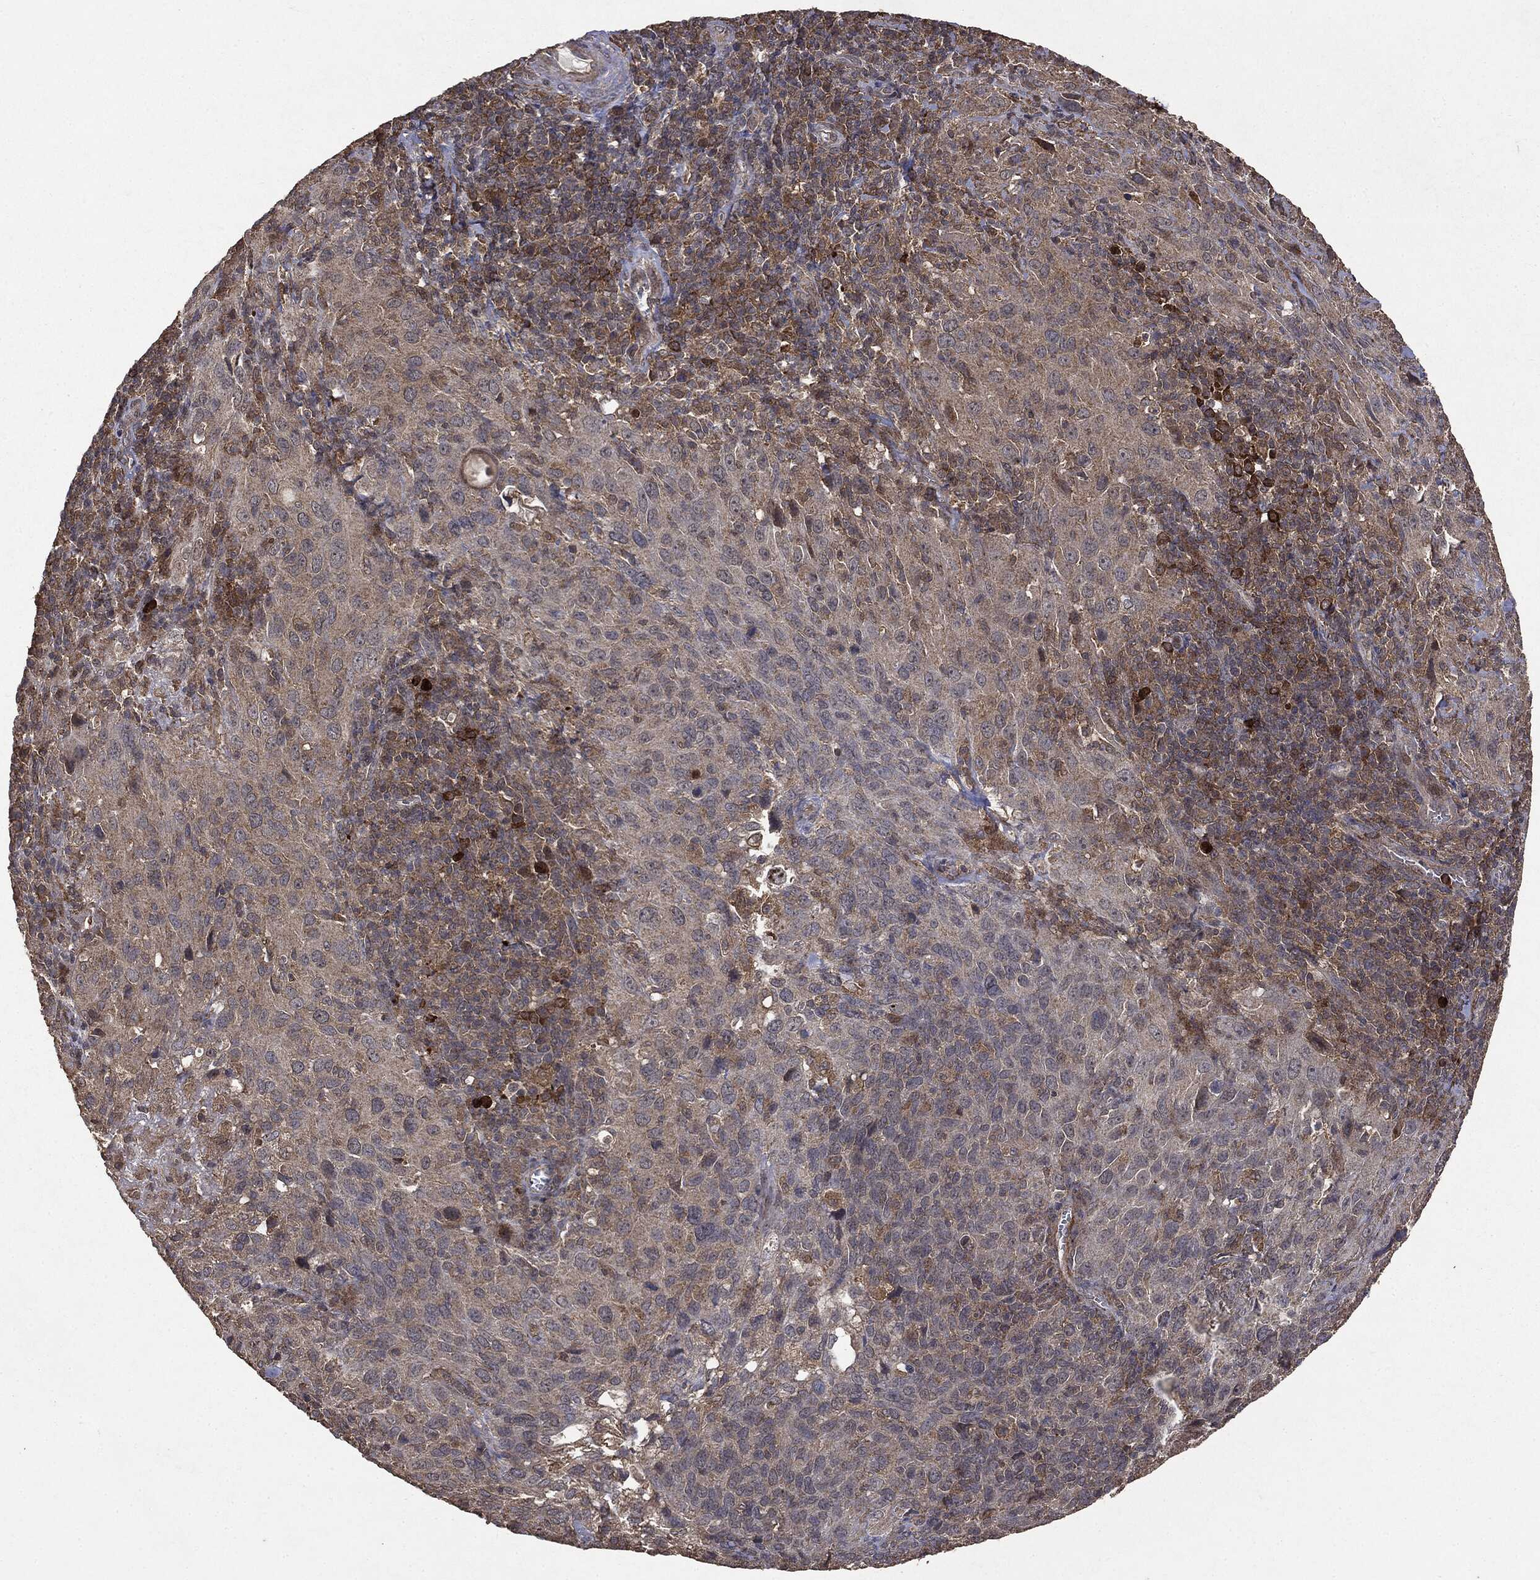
{"staining": {"intensity": "negative", "quantity": "none", "location": "none"}, "tissue": "cervical cancer", "cell_type": "Tumor cells", "image_type": "cancer", "snomed": [{"axis": "morphology", "description": "Squamous cell carcinoma, NOS"}, {"axis": "topography", "description": "Cervix"}], "caption": "The IHC histopathology image has no significant positivity in tumor cells of cervical cancer (squamous cell carcinoma) tissue.", "gene": "PTEN", "patient": {"sex": "female", "age": 51}}